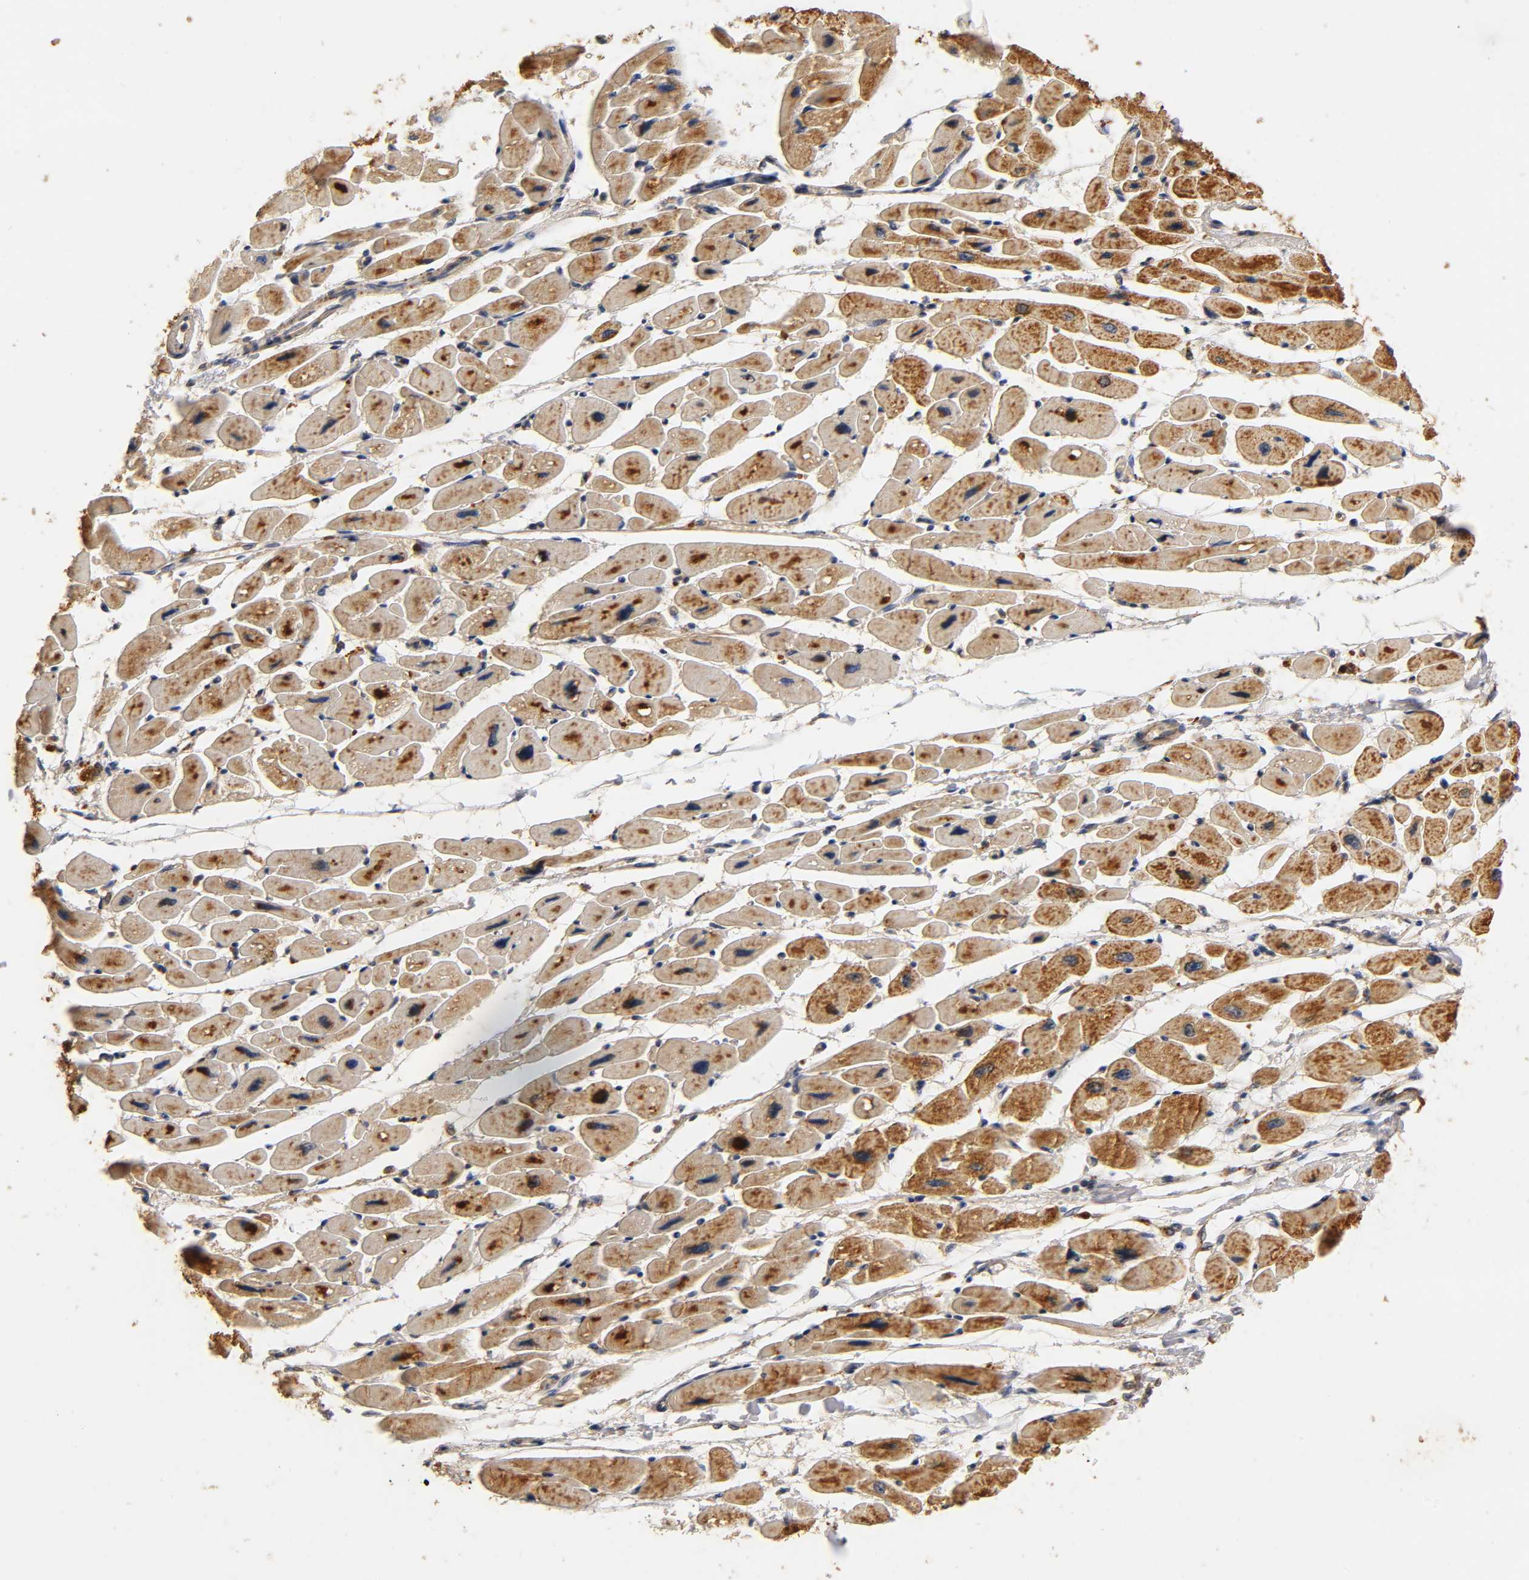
{"staining": {"intensity": "moderate", "quantity": "25%-75%", "location": "cytoplasmic/membranous"}, "tissue": "heart muscle", "cell_type": "Cardiomyocytes", "image_type": "normal", "snomed": [{"axis": "morphology", "description": "Normal tissue, NOS"}, {"axis": "topography", "description": "Heart"}], "caption": "Protein staining of unremarkable heart muscle demonstrates moderate cytoplasmic/membranous expression in about 25%-75% of cardiomyocytes.", "gene": "SCAP", "patient": {"sex": "female", "age": 54}}